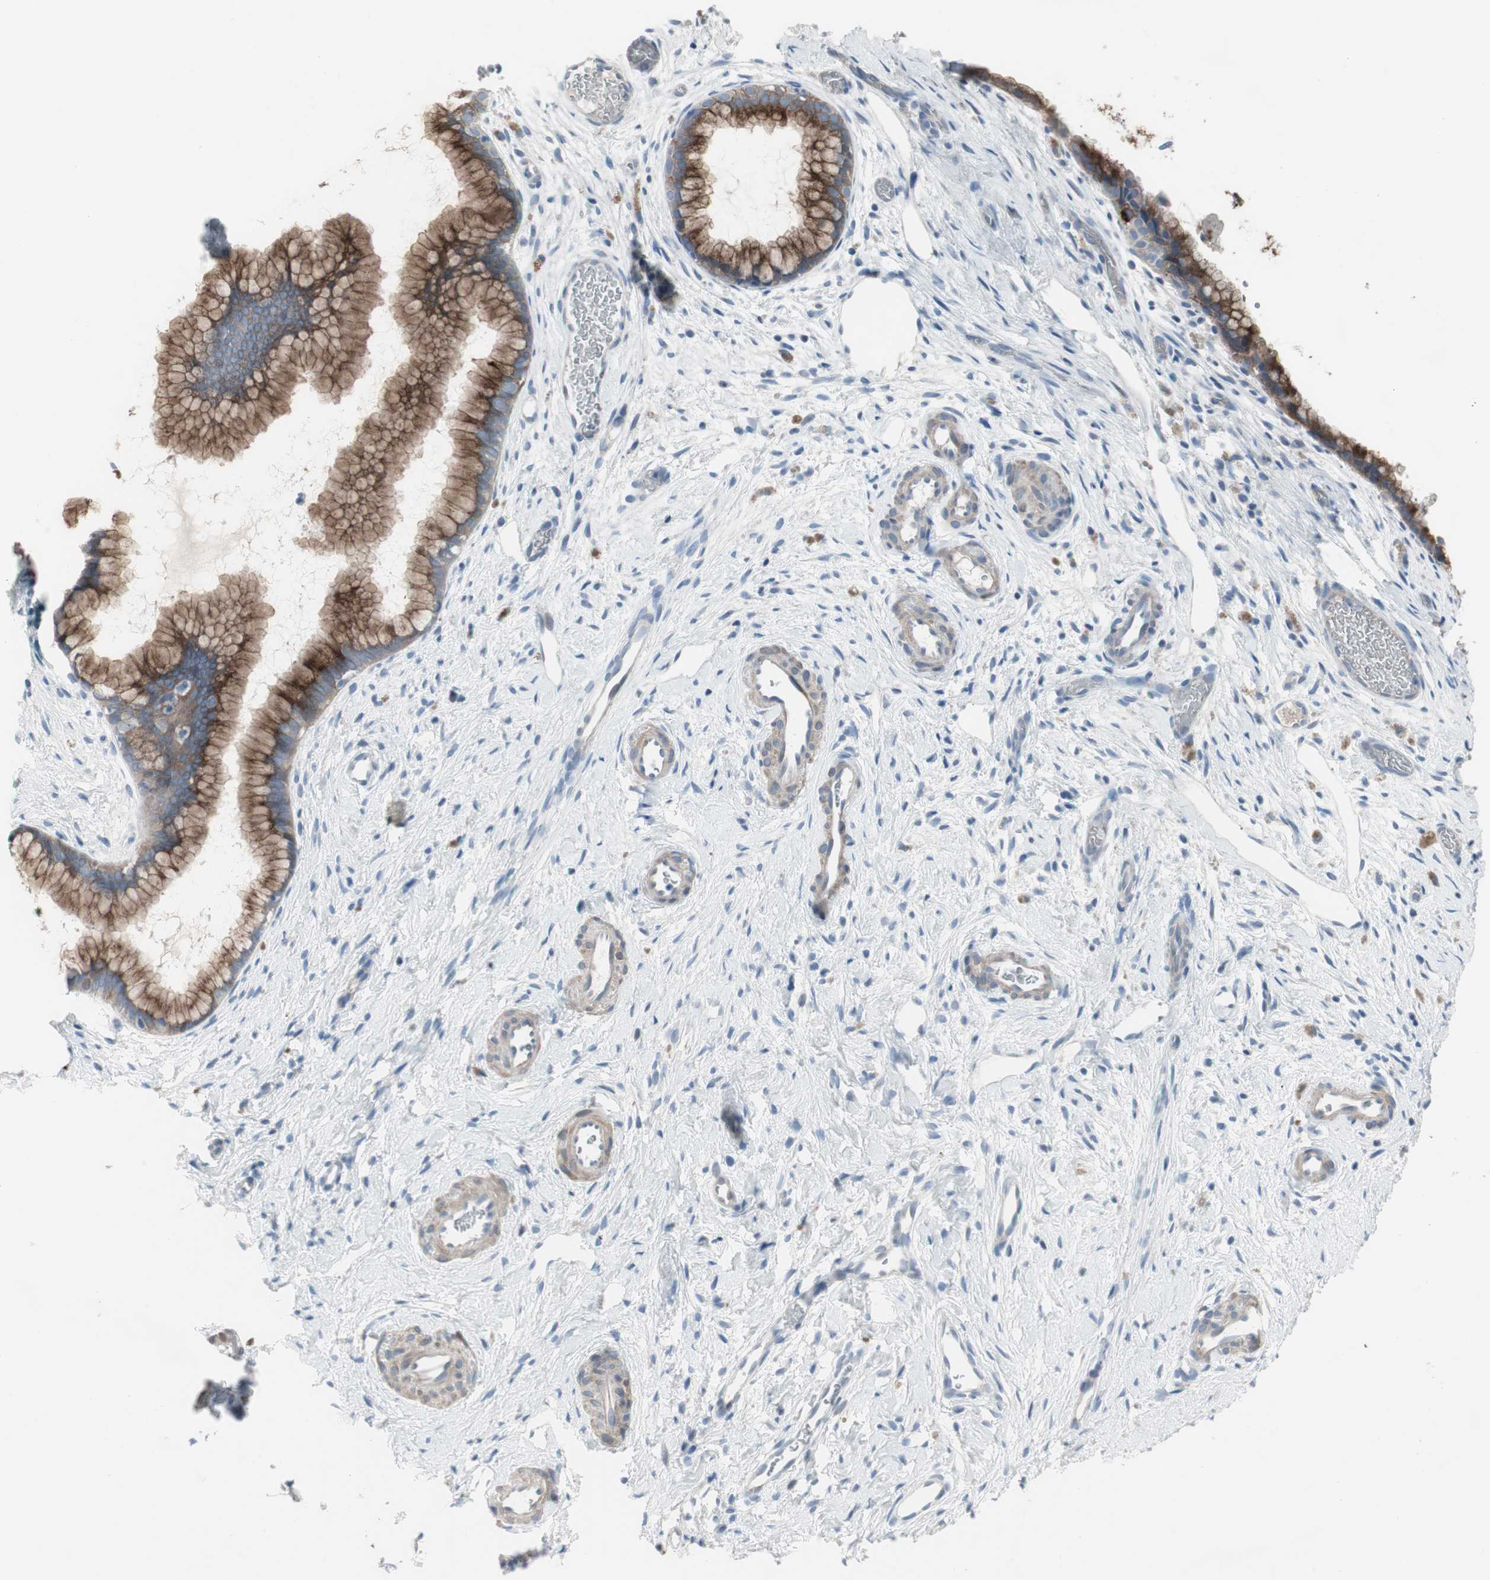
{"staining": {"intensity": "moderate", "quantity": ">75%", "location": "cytoplasmic/membranous"}, "tissue": "cervix", "cell_type": "Glandular cells", "image_type": "normal", "snomed": [{"axis": "morphology", "description": "Normal tissue, NOS"}, {"axis": "topography", "description": "Cervix"}], "caption": "Immunohistochemistry staining of normal cervix, which demonstrates medium levels of moderate cytoplasmic/membranous positivity in approximately >75% of glandular cells indicating moderate cytoplasmic/membranous protein staining. The staining was performed using DAB (brown) for protein detection and nuclei were counterstained in hematoxylin (blue).", "gene": "PIGR", "patient": {"sex": "female", "age": 65}}